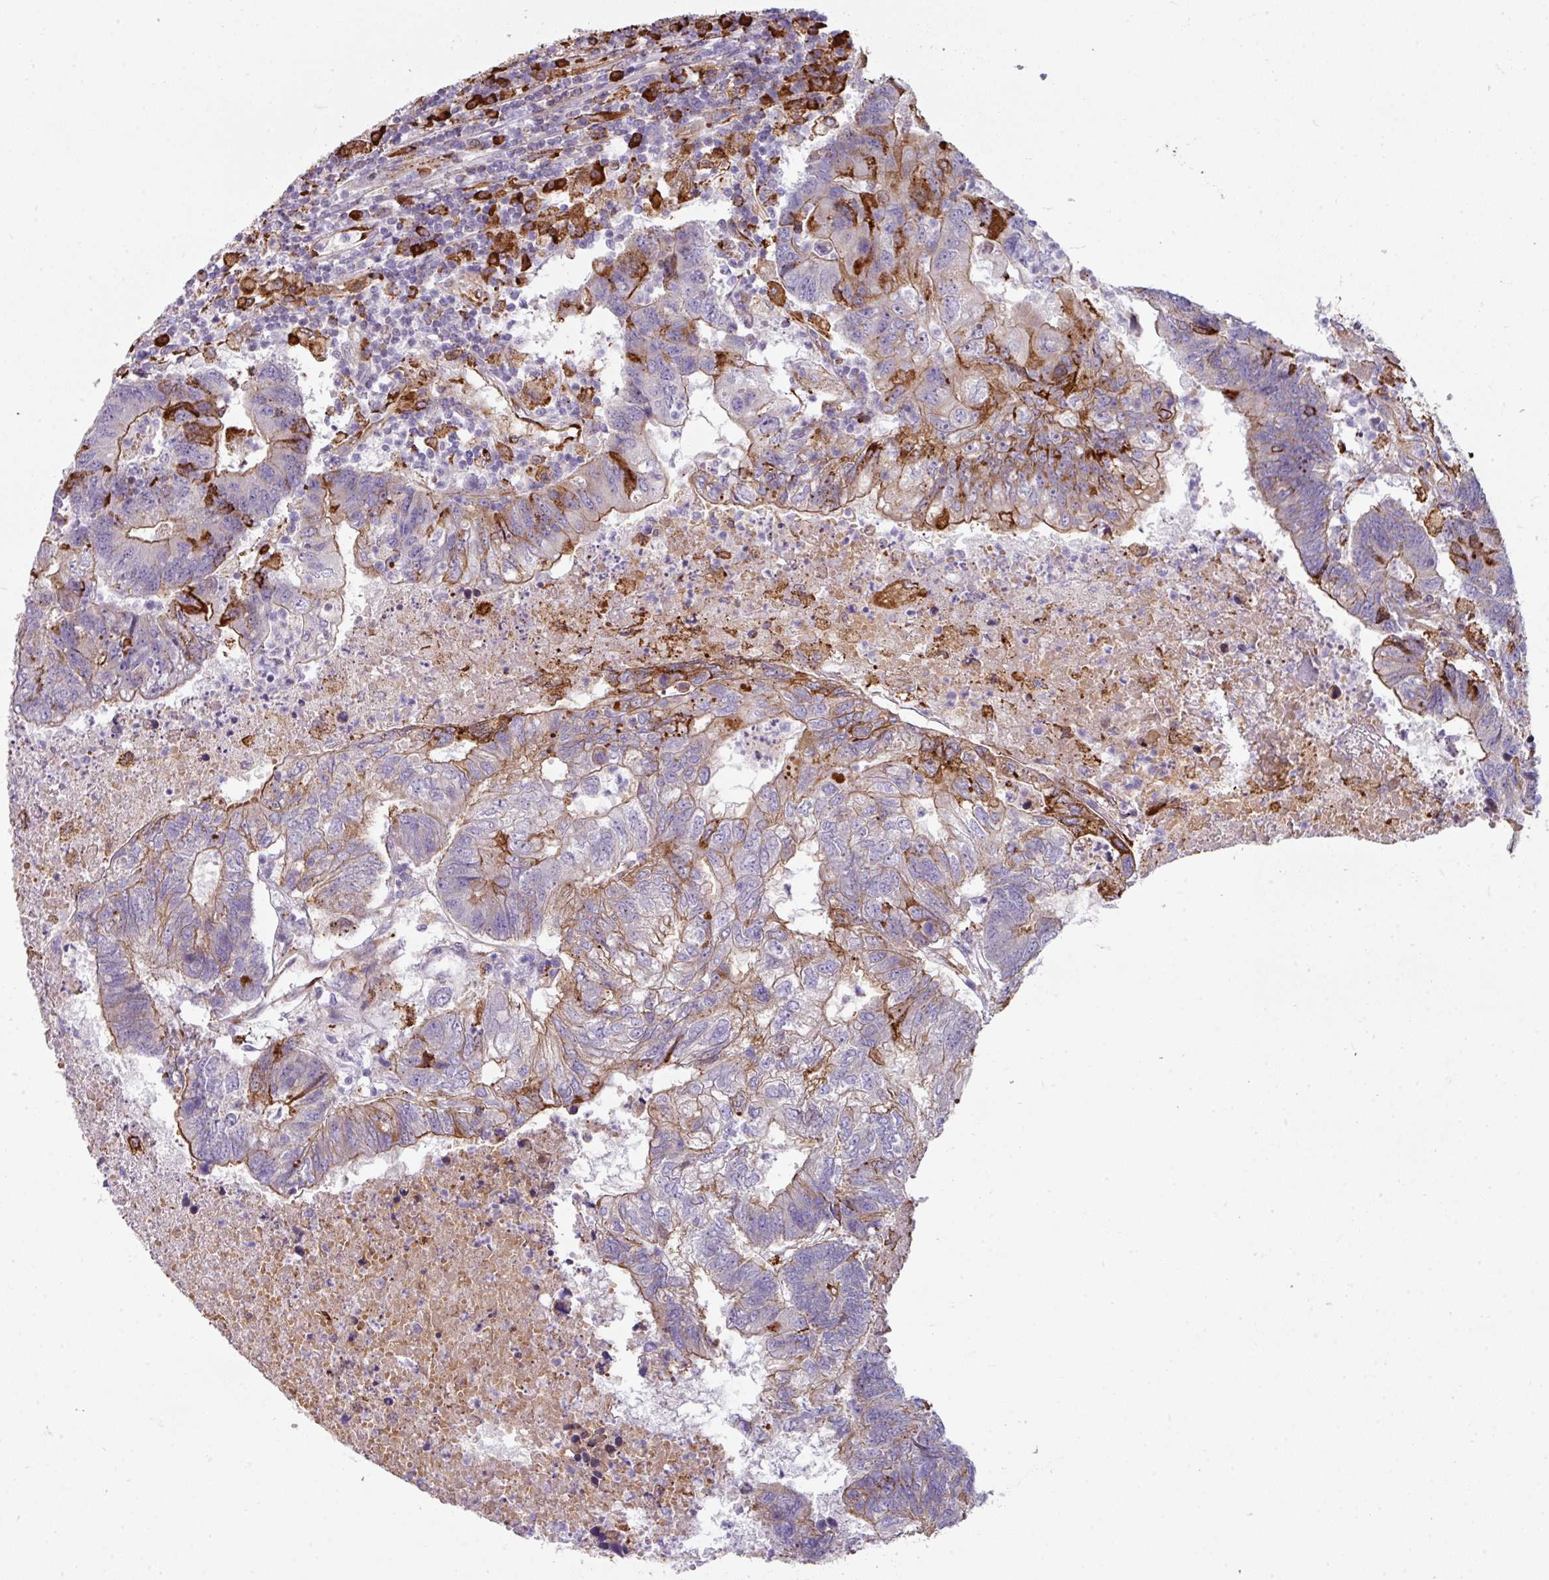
{"staining": {"intensity": "strong", "quantity": "25%-75%", "location": "cytoplasmic/membranous"}, "tissue": "colorectal cancer", "cell_type": "Tumor cells", "image_type": "cancer", "snomed": [{"axis": "morphology", "description": "Adenocarcinoma, NOS"}, {"axis": "topography", "description": "Colon"}], "caption": "Immunohistochemical staining of colorectal cancer exhibits high levels of strong cytoplasmic/membranous protein positivity in approximately 25%-75% of tumor cells. The protein of interest is shown in brown color, while the nuclei are stained blue.", "gene": "BUD23", "patient": {"sex": "female", "age": 48}}